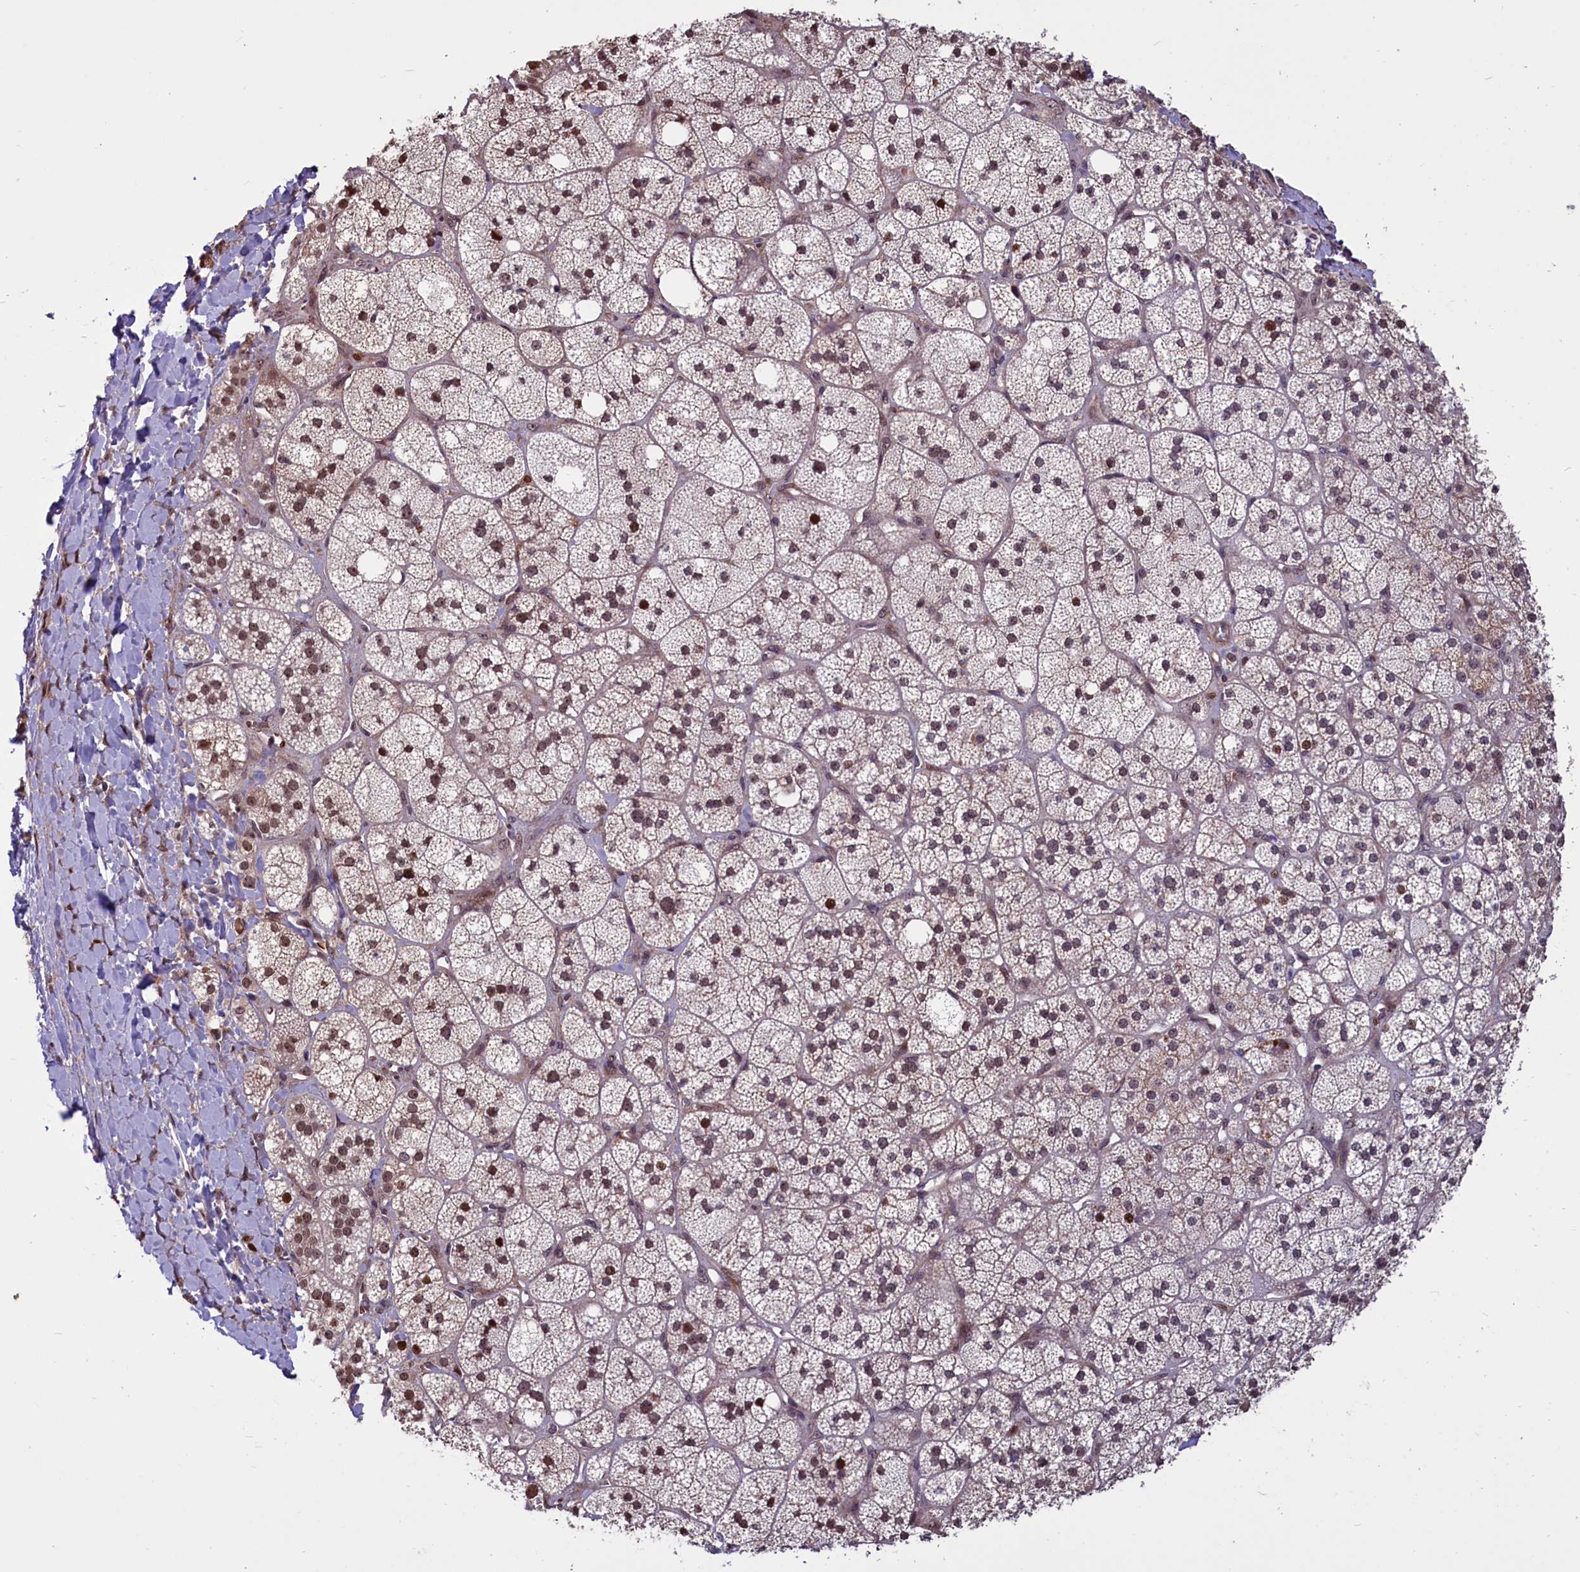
{"staining": {"intensity": "strong", "quantity": "25%-75%", "location": "cytoplasmic/membranous,nuclear"}, "tissue": "adrenal gland", "cell_type": "Glandular cells", "image_type": "normal", "snomed": [{"axis": "morphology", "description": "Normal tissue, NOS"}, {"axis": "topography", "description": "Adrenal gland"}], "caption": "Immunohistochemistry (IHC) (DAB (3,3'-diaminobenzidine)) staining of normal adrenal gland shows strong cytoplasmic/membranous,nuclear protein positivity in about 25%-75% of glandular cells.", "gene": "SHFL", "patient": {"sex": "male", "age": 61}}